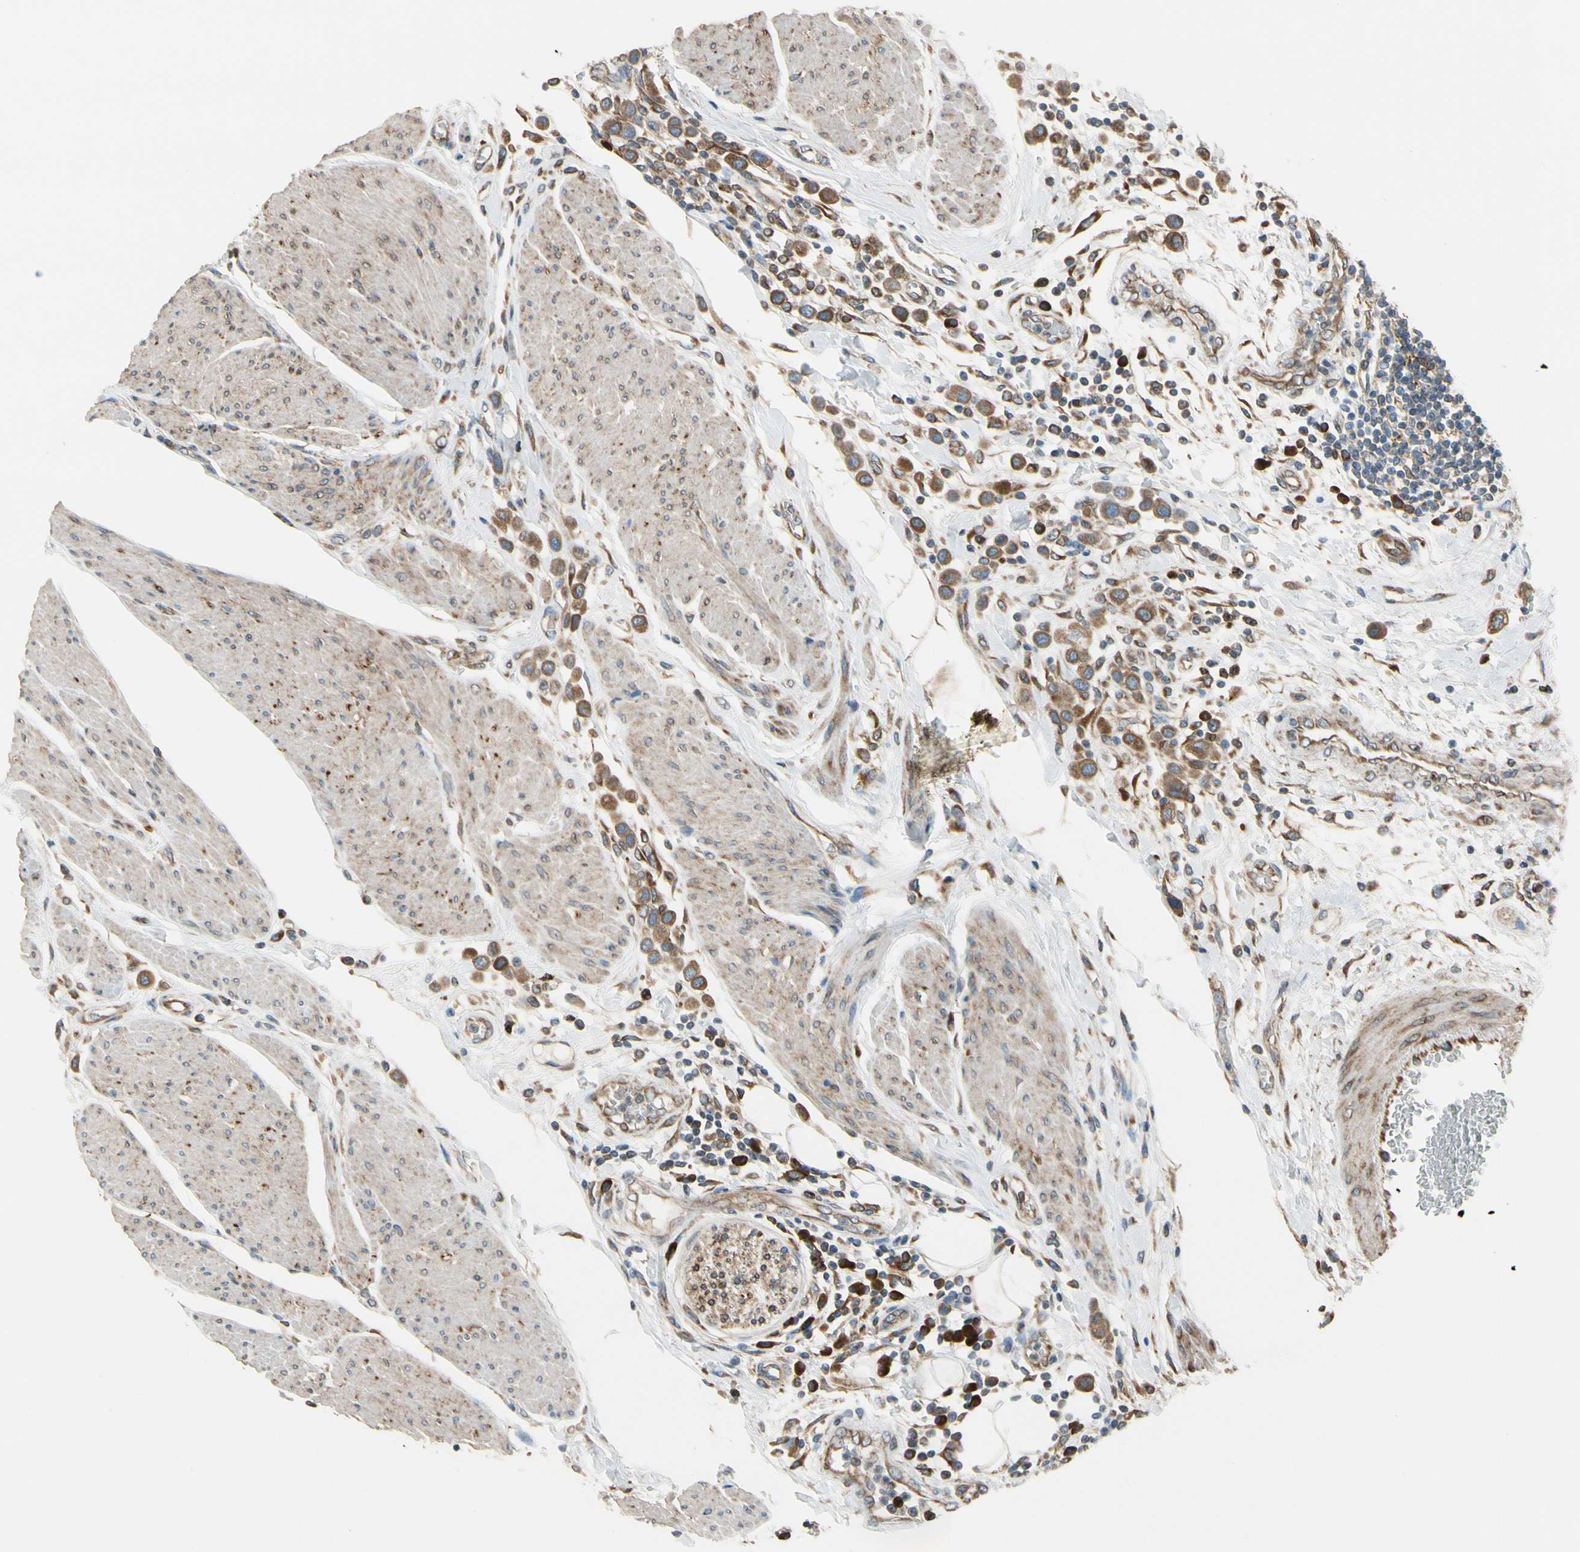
{"staining": {"intensity": "moderate", "quantity": ">75%", "location": "cytoplasmic/membranous"}, "tissue": "urothelial cancer", "cell_type": "Tumor cells", "image_type": "cancer", "snomed": [{"axis": "morphology", "description": "Urothelial carcinoma, High grade"}, {"axis": "topography", "description": "Urinary bladder"}], "caption": "Immunohistochemical staining of high-grade urothelial carcinoma reveals medium levels of moderate cytoplasmic/membranous staining in about >75% of tumor cells.", "gene": "CLCC1", "patient": {"sex": "male", "age": 50}}